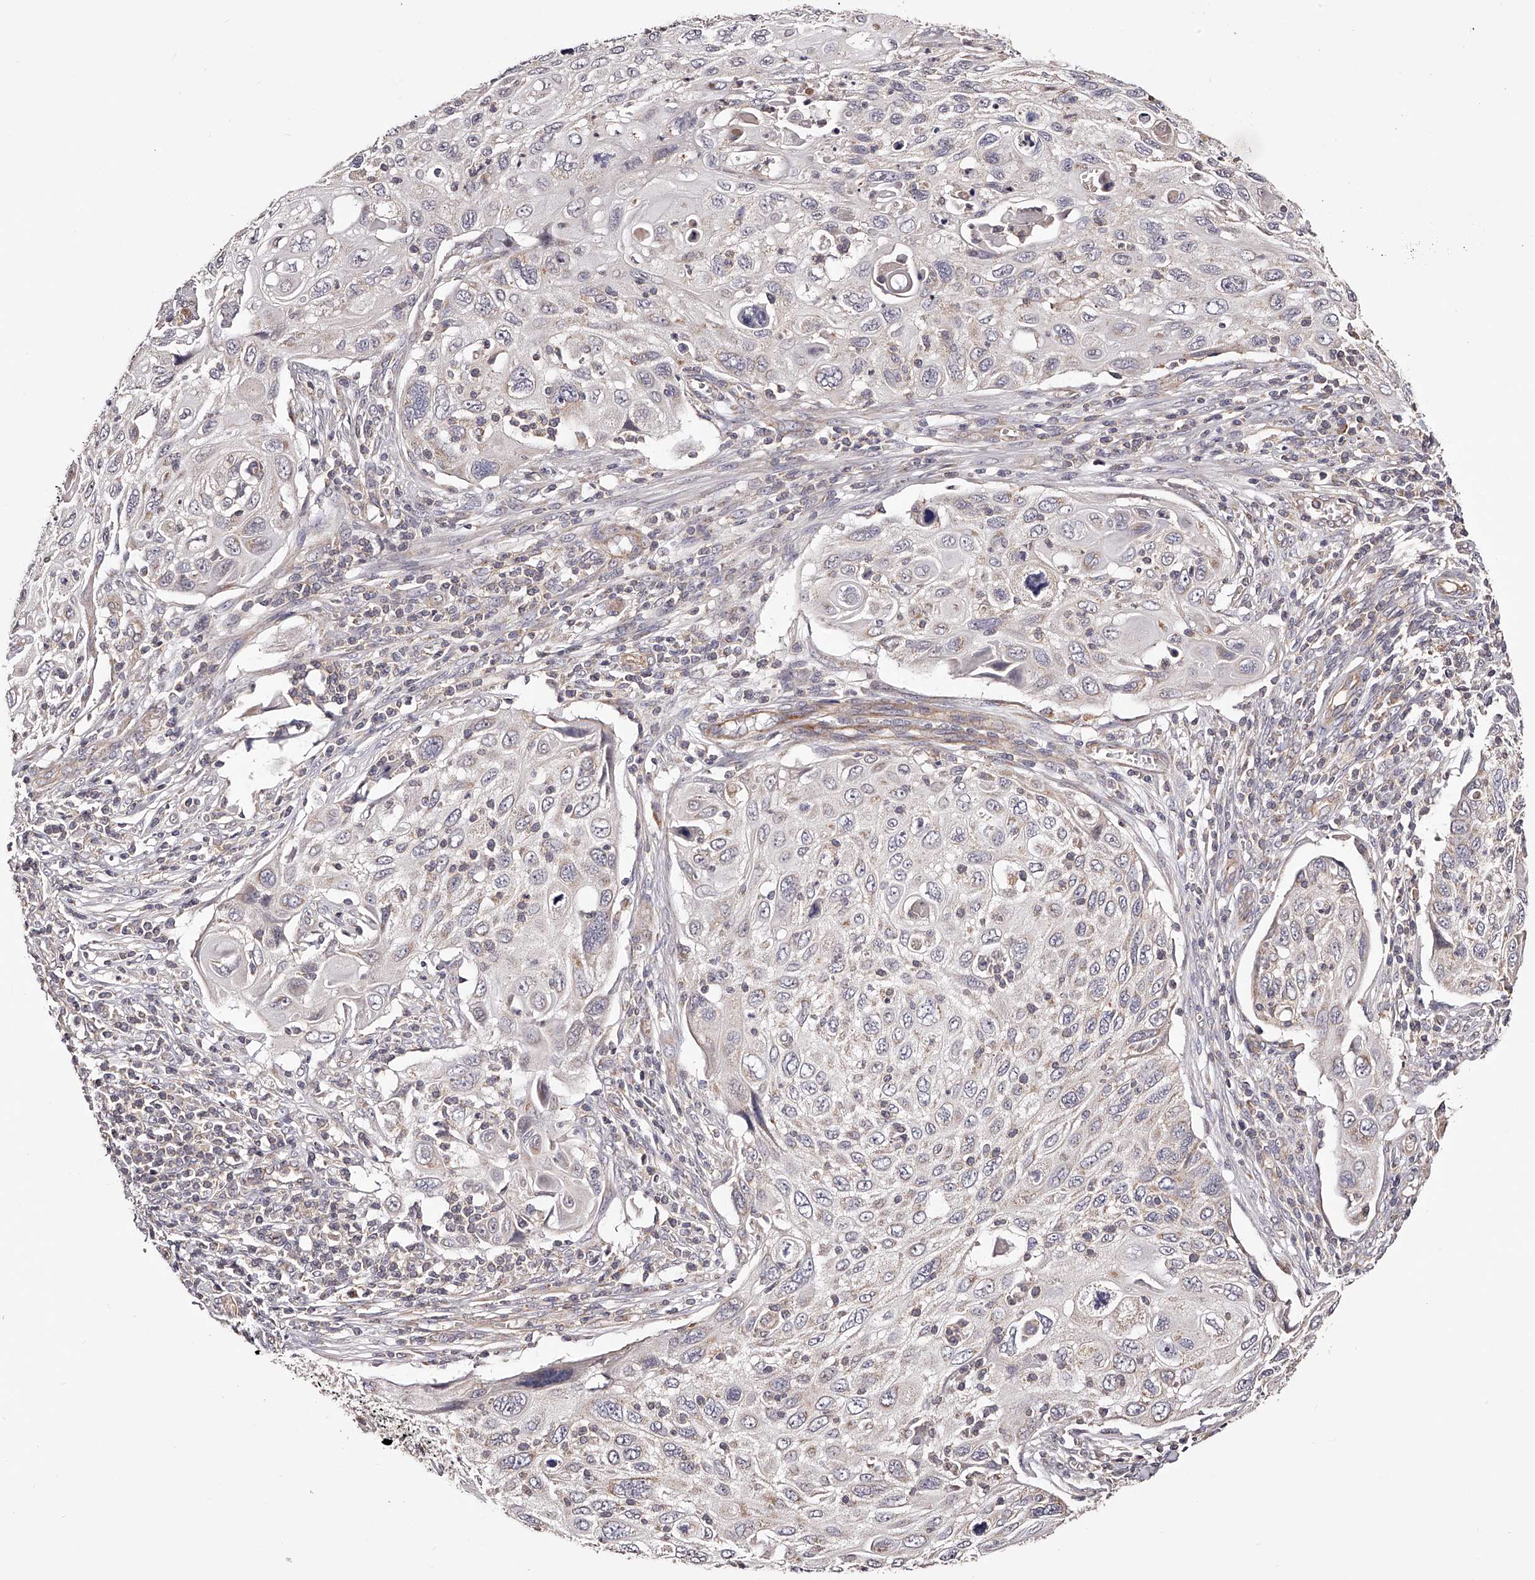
{"staining": {"intensity": "negative", "quantity": "none", "location": "none"}, "tissue": "cervical cancer", "cell_type": "Tumor cells", "image_type": "cancer", "snomed": [{"axis": "morphology", "description": "Squamous cell carcinoma, NOS"}, {"axis": "topography", "description": "Cervix"}], "caption": "This is an immunohistochemistry histopathology image of human squamous cell carcinoma (cervical). There is no expression in tumor cells.", "gene": "USP21", "patient": {"sex": "female", "age": 70}}